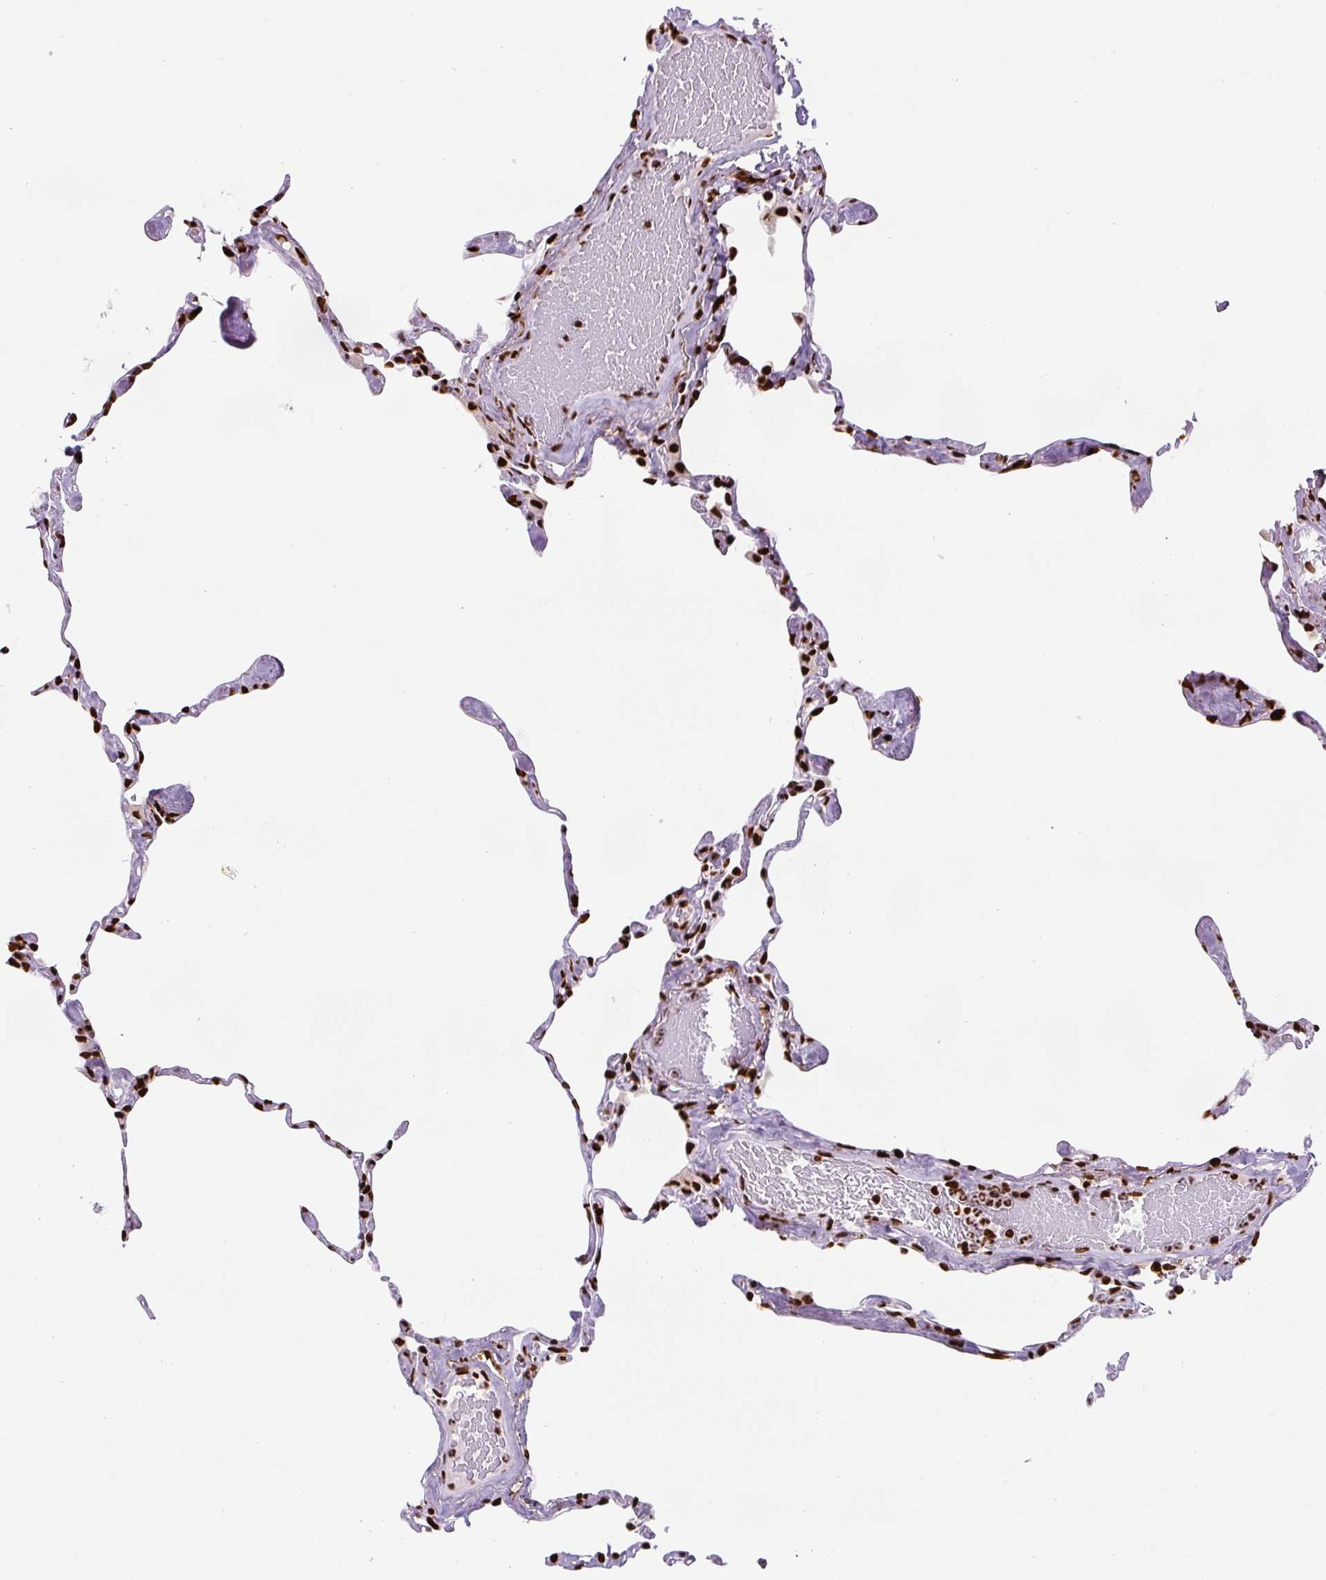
{"staining": {"intensity": "strong", "quantity": "25%-75%", "location": "nuclear"}, "tissue": "lung", "cell_type": "Alveolar cells", "image_type": "normal", "snomed": [{"axis": "morphology", "description": "Normal tissue, NOS"}, {"axis": "topography", "description": "Lung"}], "caption": "This is a micrograph of immunohistochemistry (IHC) staining of unremarkable lung, which shows strong positivity in the nuclear of alveolar cells.", "gene": "FUS", "patient": {"sex": "male", "age": 65}}